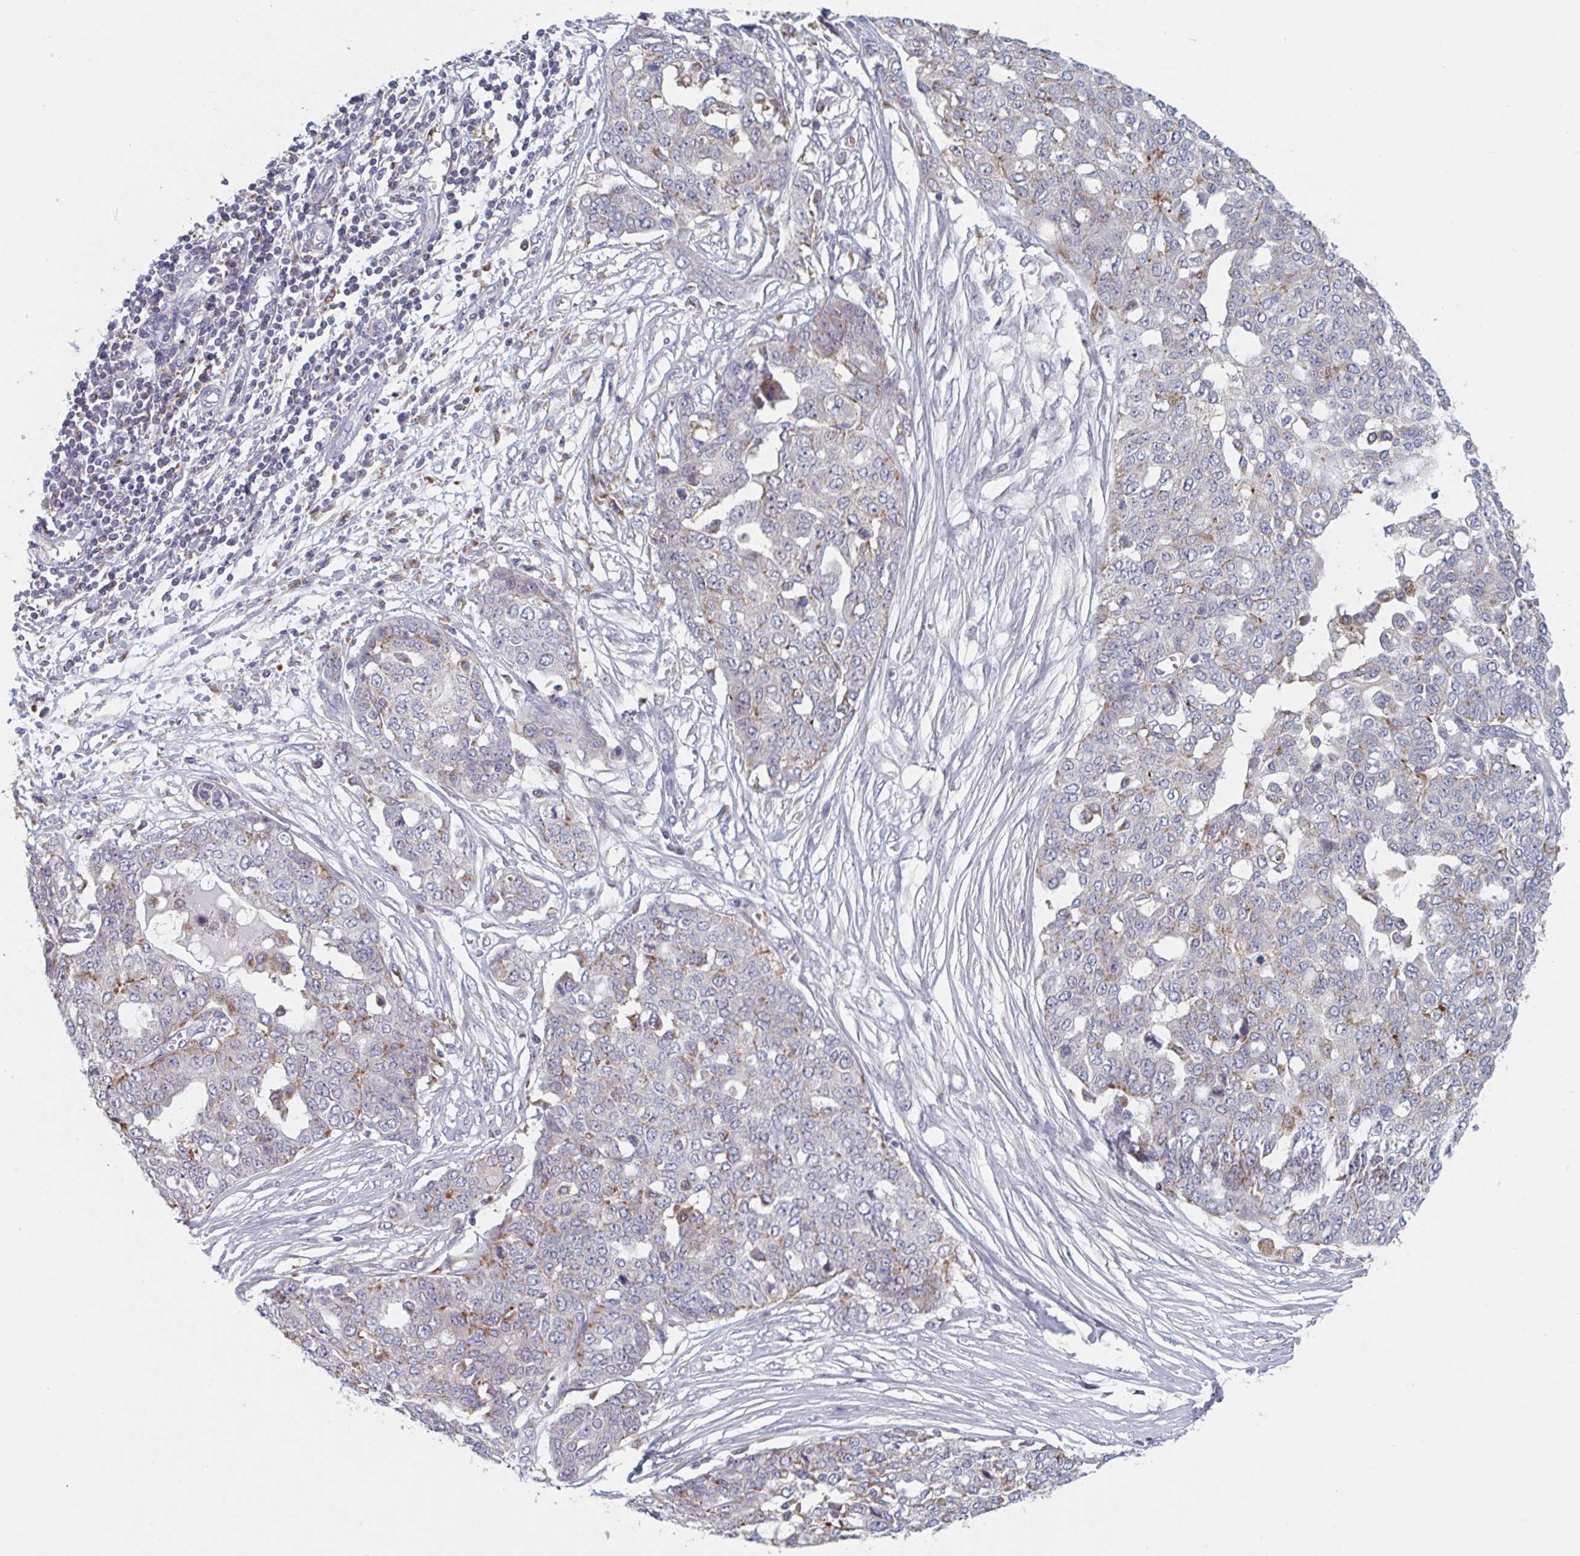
{"staining": {"intensity": "moderate", "quantity": "<25%", "location": "cytoplasmic/membranous"}, "tissue": "ovarian cancer", "cell_type": "Tumor cells", "image_type": "cancer", "snomed": [{"axis": "morphology", "description": "Cystadenocarcinoma, serous, NOS"}, {"axis": "topography", "description": "Soft tissue"}, {"axis": "topography", "description": "Ovary"}], "caption": "Immunohistochemistry (DAB (3,3'-diaminobenzidine)) staining of ovarian serous cystadenocarcinoma exhibits moderate cytoplasmic/membranous protein staining in approximately <25% of tumor cells. (IHC, brightfield microscopy, high magnification).", "gene": "NIPSNAP1", "patient": {"sex": "female", "age": 57}}